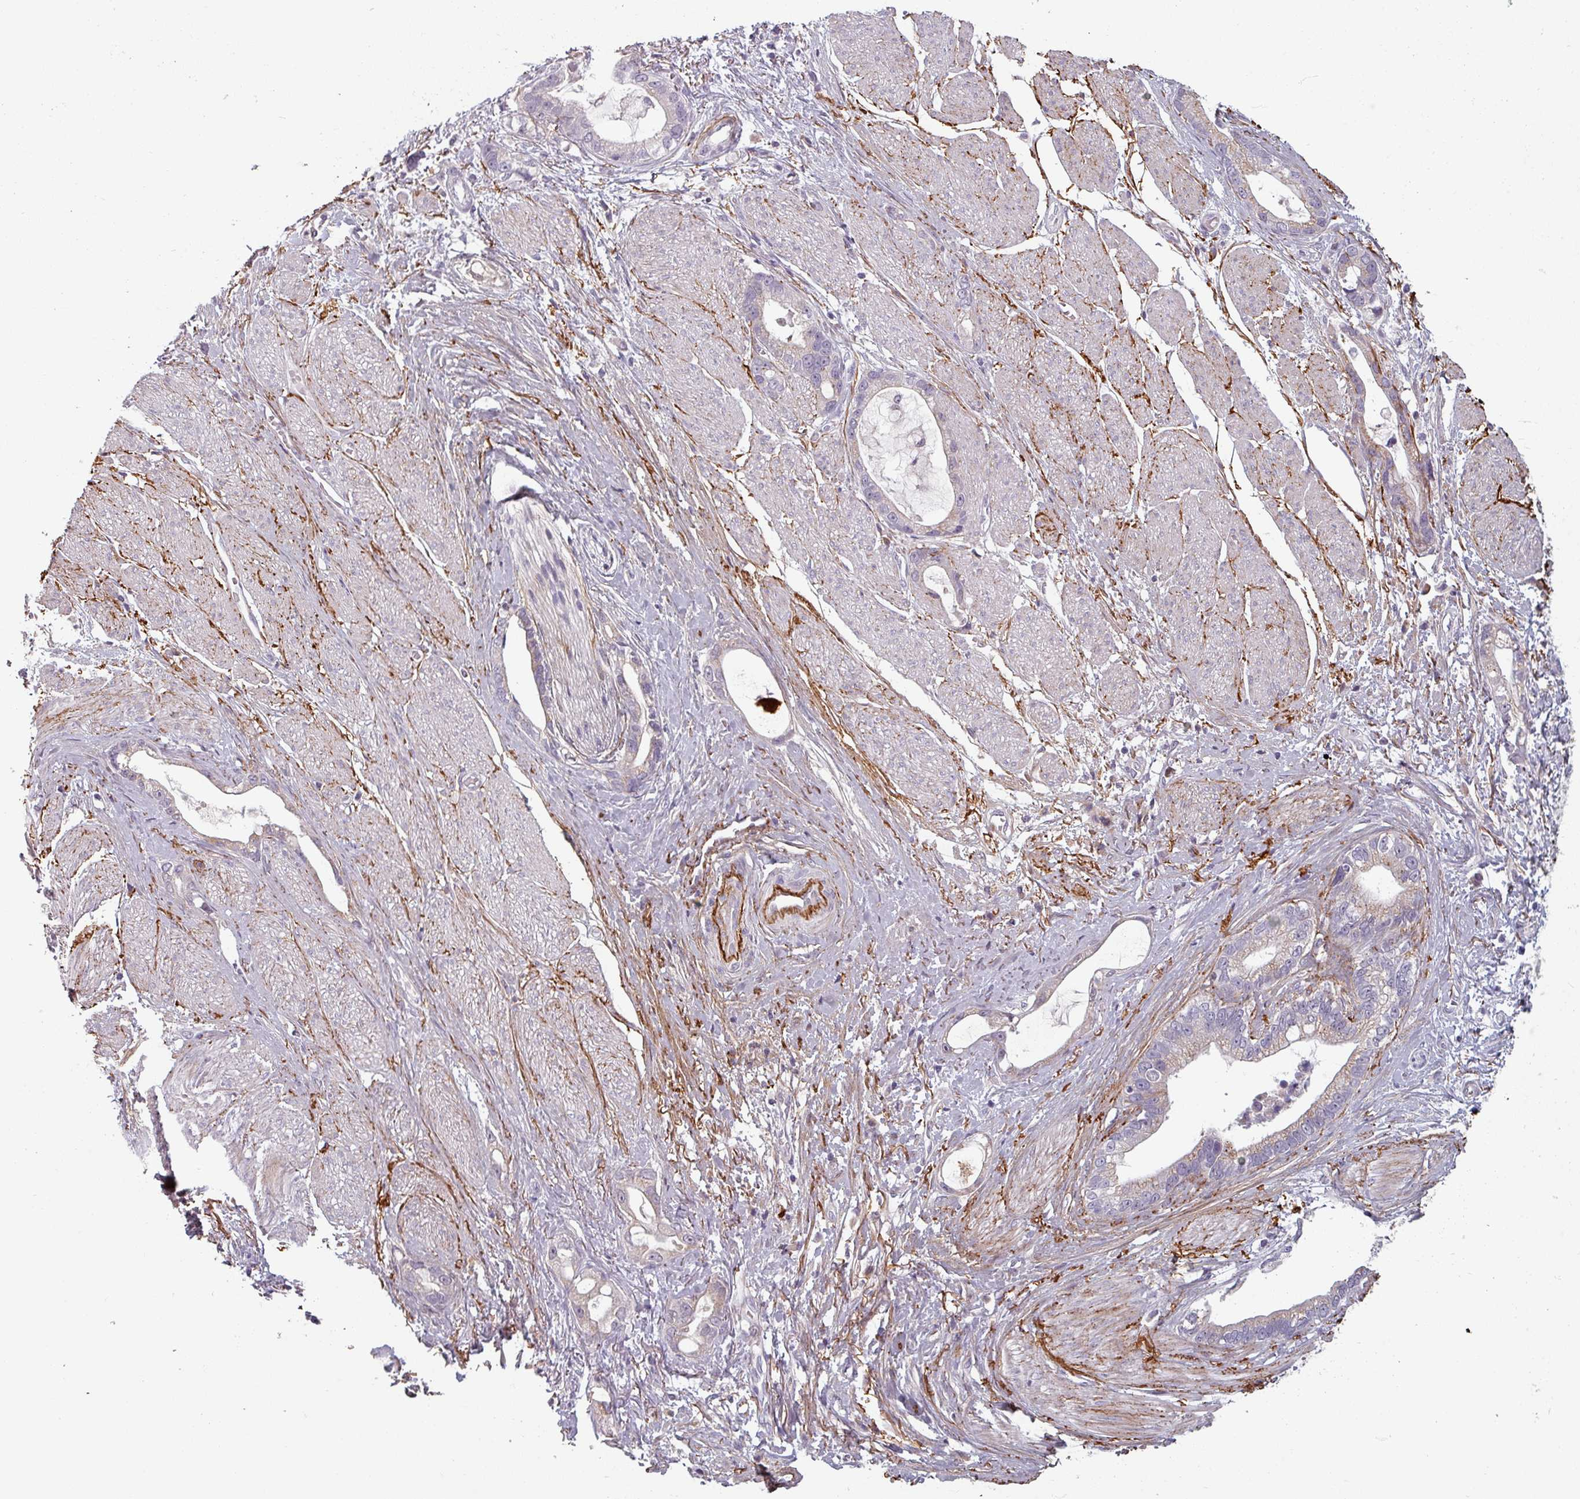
{"staining": {"intensity": "negative", "quantity": "none", "location": "none"}, "tissue": "stomach cancer", "cell_type": "Tumor cells", "image_type": "cancer", "snomed": [{"axis": "morphology", "description": "Adenocarcinoma, NOS"}, {"axis": "topography", "description": "Stomach"}], "caption": "This is a histopathology image of immunohistochemistry staining of adenocarcinoma (stomach), which shows no staining in tumor cells. (Stains: DAB (3,3'-diaminobenzidine) immunohistochemistry (IHC) with hematoxylin counter stain, Microscopy: brightfield microscopy at high magnification).", "gene": "CYB5RL", "patient": {"sex": "male", "age": 55}}